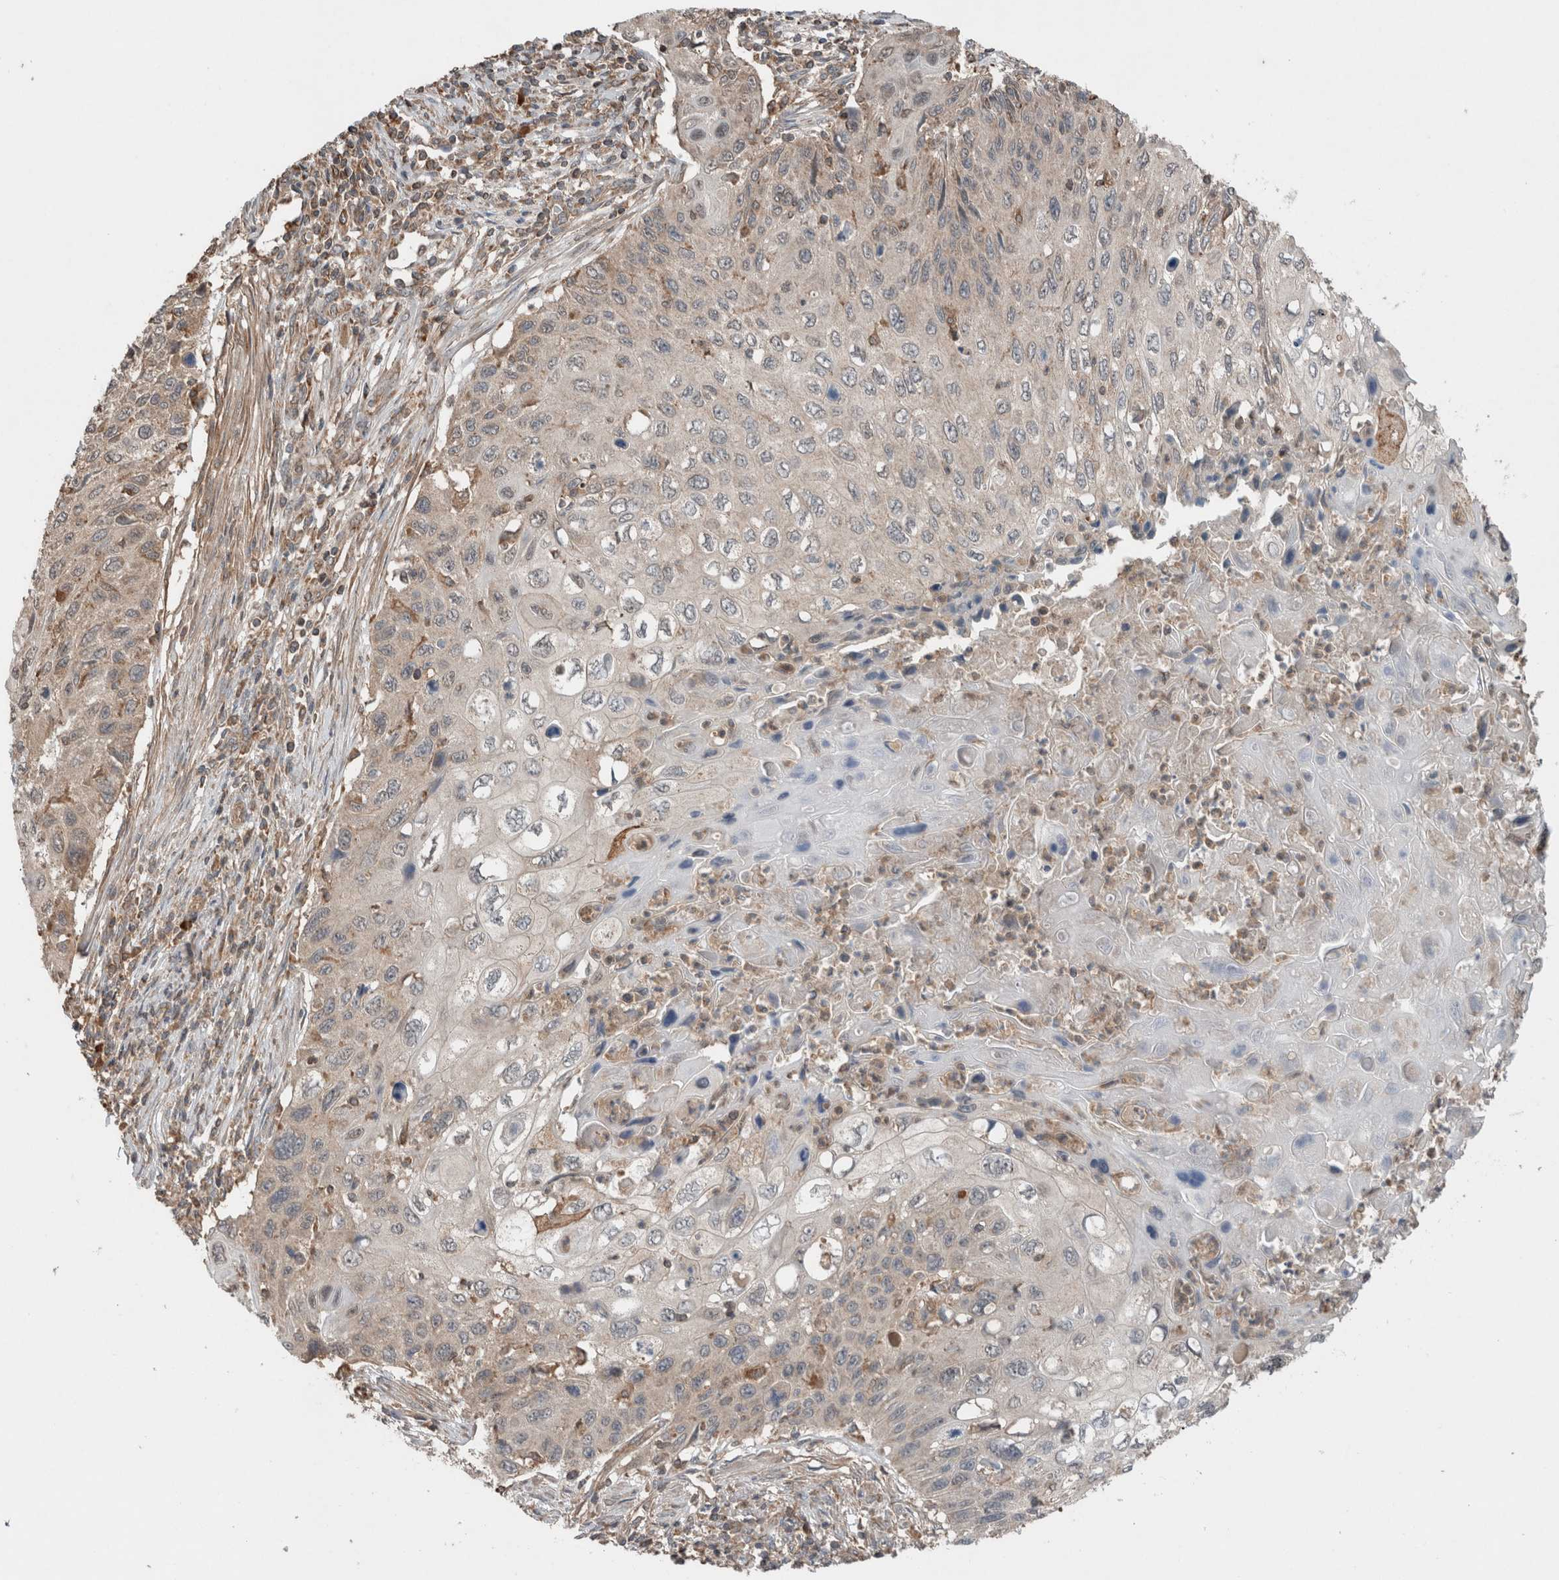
{"staining": {"intensity": "weak", "quantity": "<25%", "location": "cytoplasmic/membranous"}, "tissue": "cervical cancer", "cell_type": "Tumor cells", "image_type": "cancer", "snomed": [{"axis": "morphology", "description": "Squamous cell carcinoma, NOS"}, {"axis": "topography", "description": "Cervix"}], "caption": "The histopathology image reveals no staining of tumor cells in cervical cancer. (IHC, brightfield microscopy, high magnification).", "gene": "KLK14", "patient": {"sex": "female", "age": 70}}